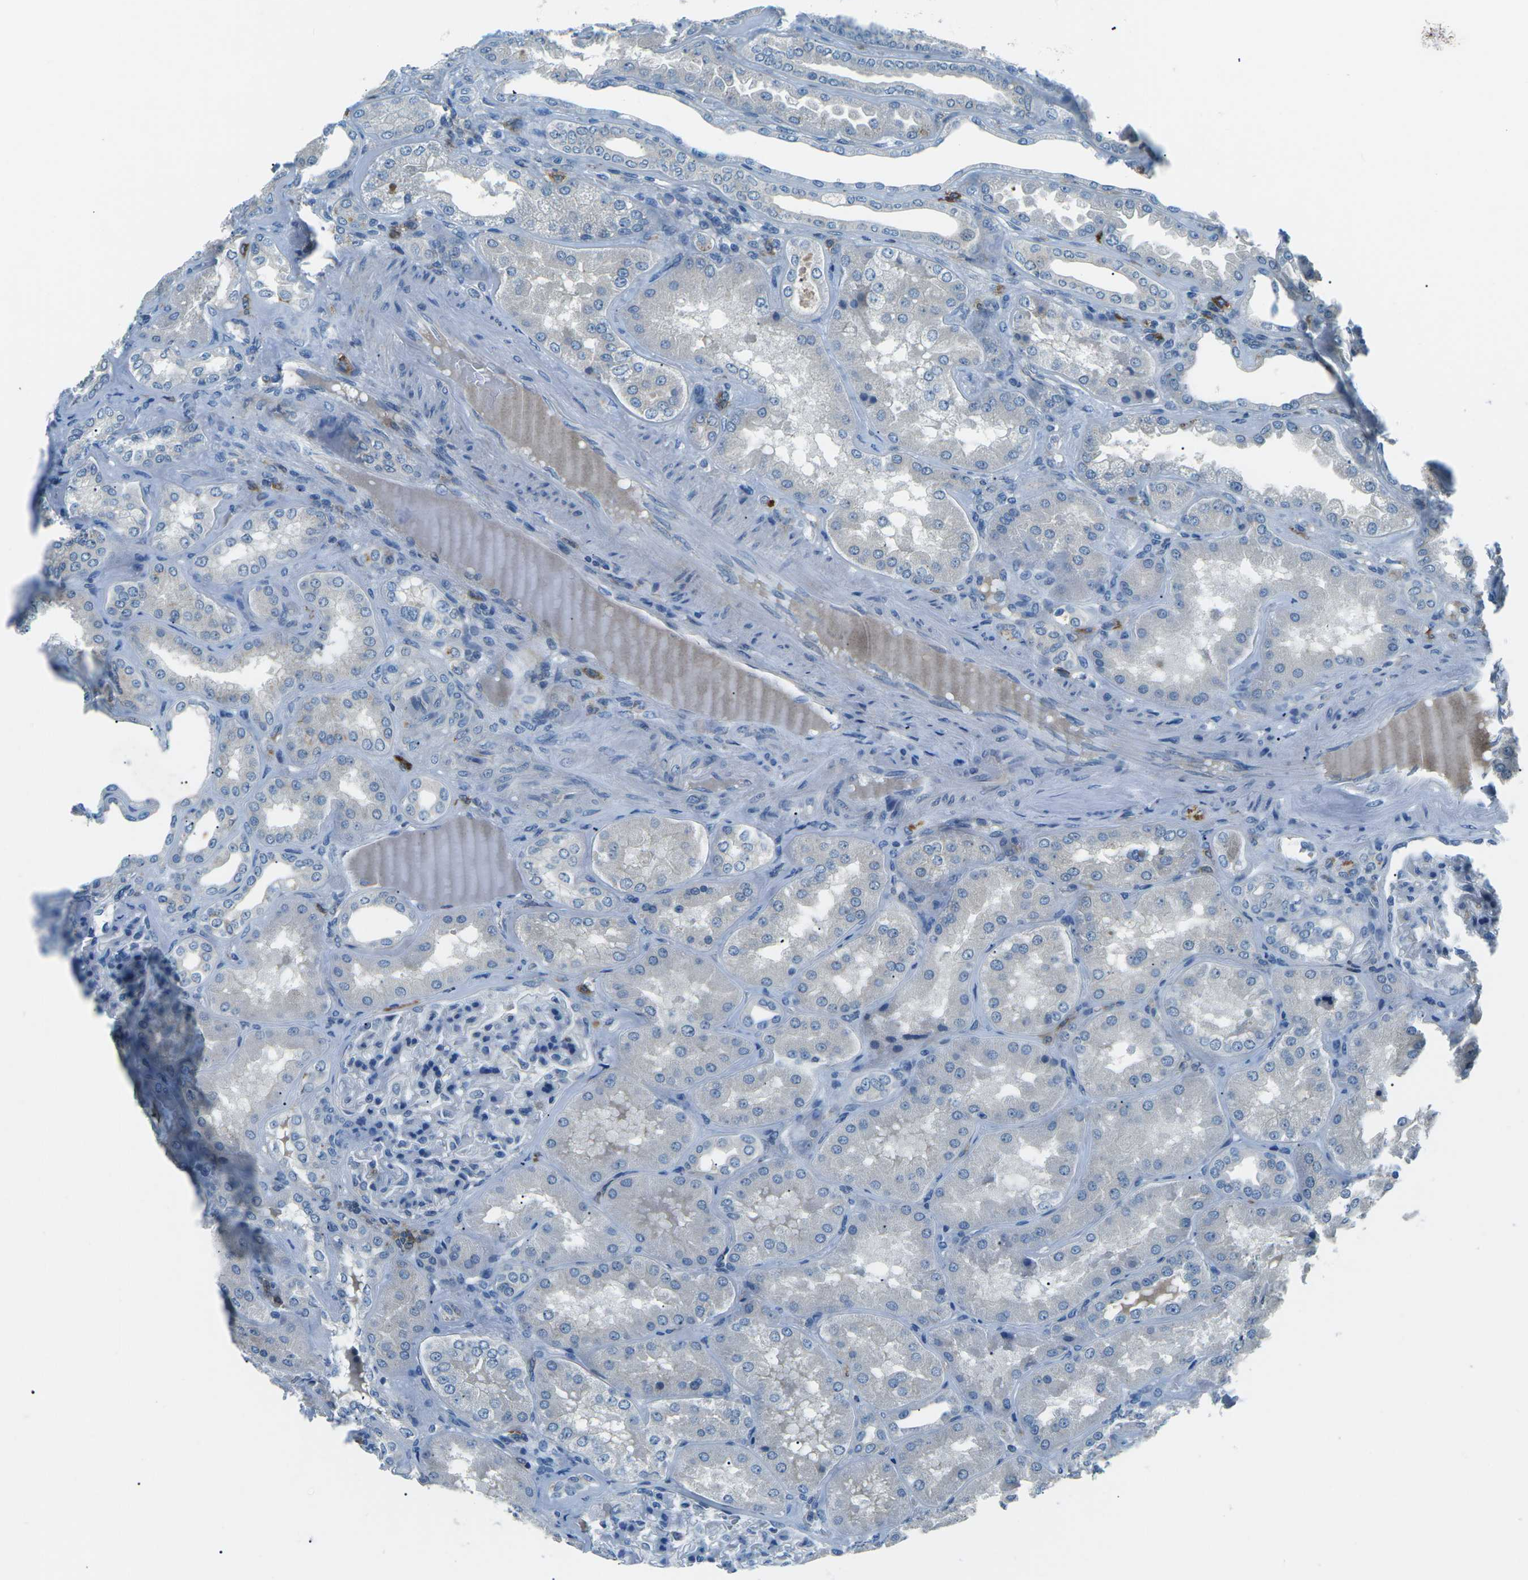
{"staining": {"intensity": "negative", "quantity": "none", "location": "none"}, "tissue": "kidney", "cell_type": "Cells in glomeruli", "image_type": "normal", "snomed": [{"axis": "morphology", "description": "Normal tissue, NOS"}, {"axis": "topography", "description": "Kidney"}], "caption": "Immunohistochemical staining of benign kidney displays no significant expression in cells in glomeruli. (DAB (3,3'-diaminobenzidine) immunohistochemistry (IHC), high magnification).", "gene": "CD1D", "patient": {"sex": "female", "age": 56}}